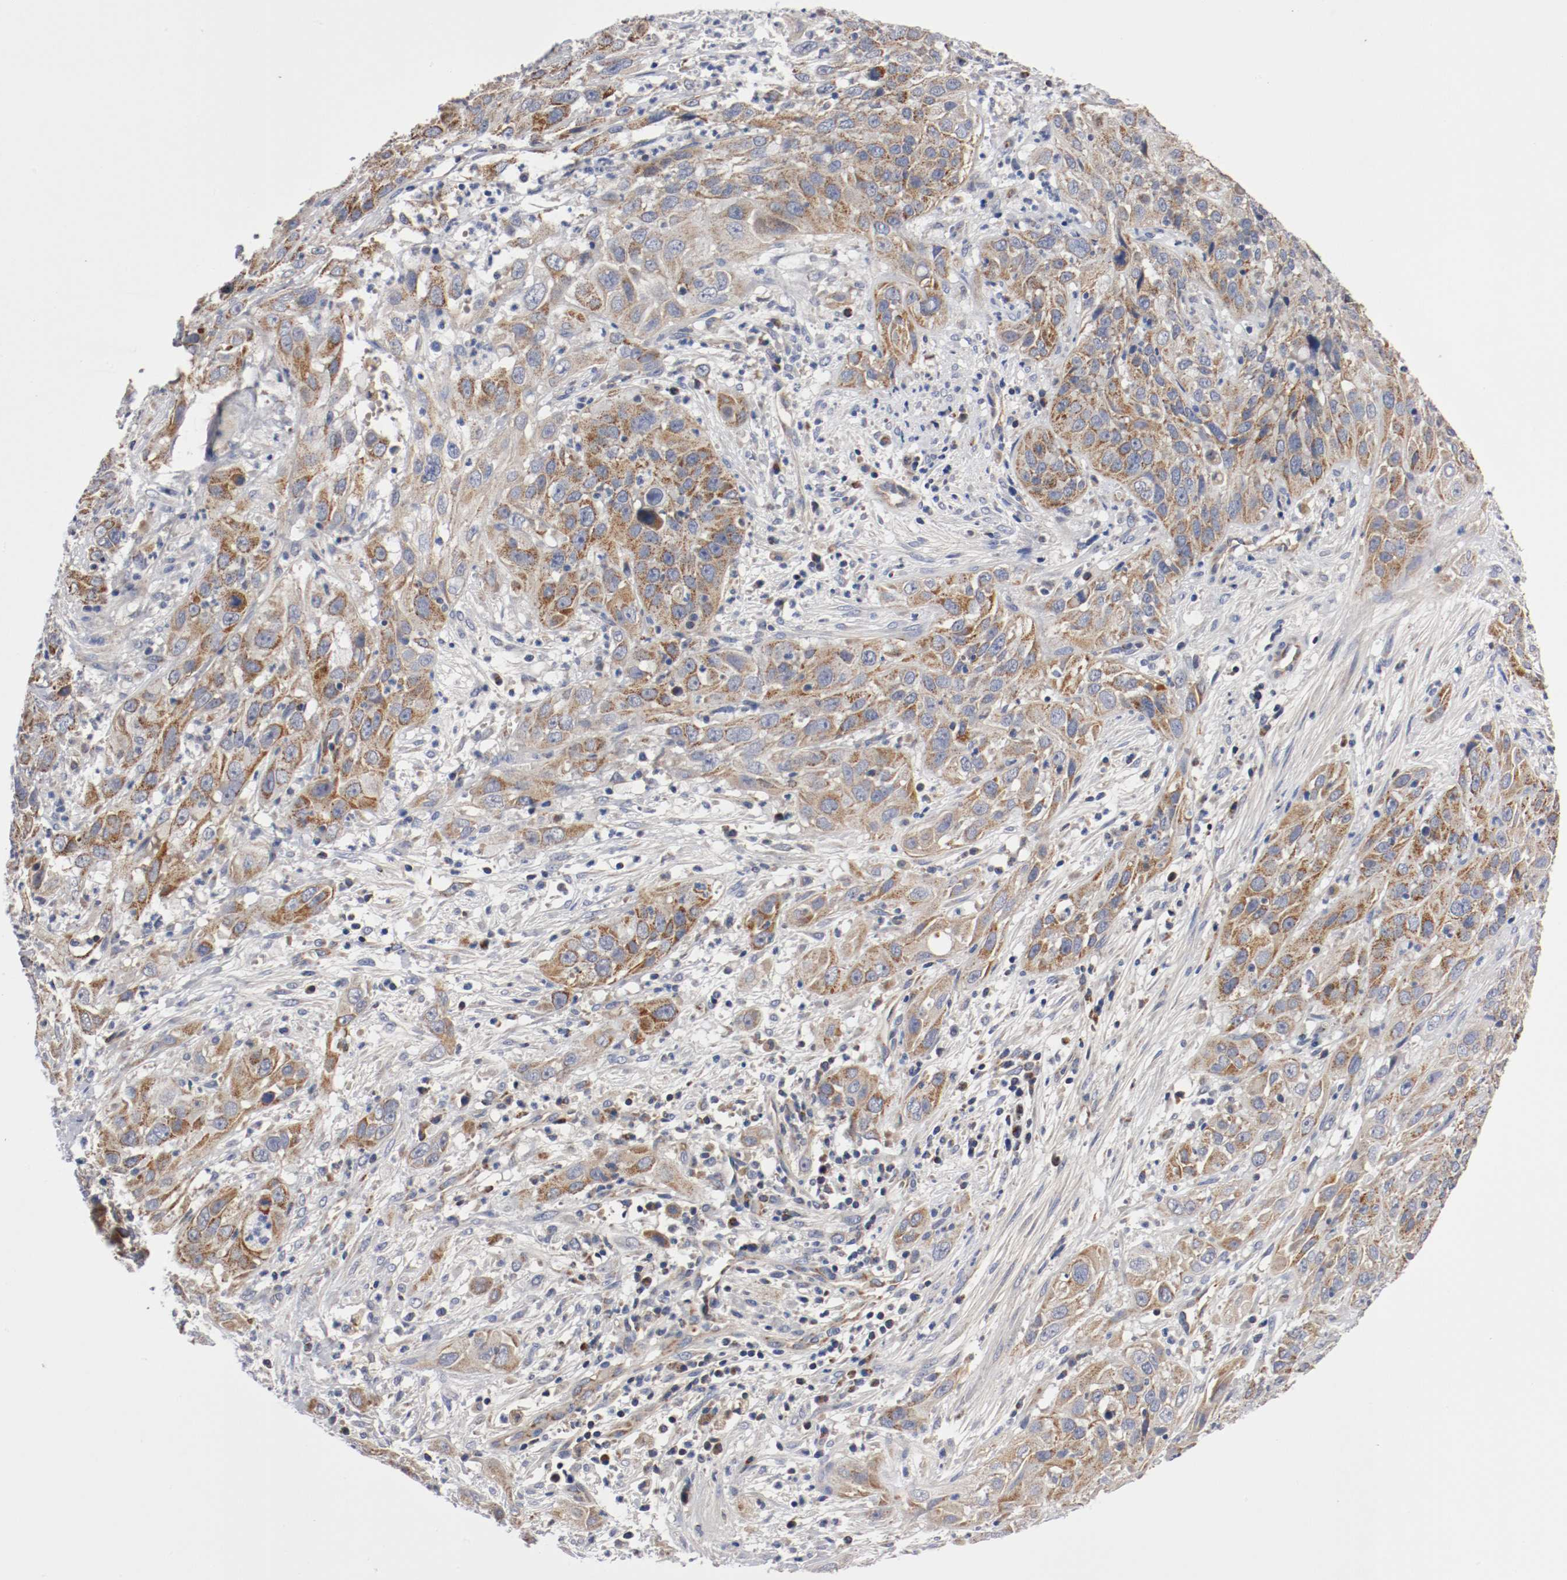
{"staining": {"intensity": "moderate", "quantity": ">75%", "location": "cytoplasmic/membranous"}, "tissue": "cervical cancer", "cell_type": "Tumor cells", "image_type": "cancer", "snomed": [{"axis": "morphology", "description": "Squamous cell carcinoma, NOS"}, {"axis": "topography", "description": "Cervix"}], "caption": "Cervical cancer (squamous cell carcinoma) was stained to show a protein in brown. There is medium levels of moderate cytoplasmic/membranous staining in about >75% of tumor cells. (Stains: DAB (3,3'-diaminobenzidine) in brown, nuclei in blue, Microscopy: brightfield microscopy at high magnification).", "gene": "PCSK6", "patient": {"sex": "female", "age": 32}}